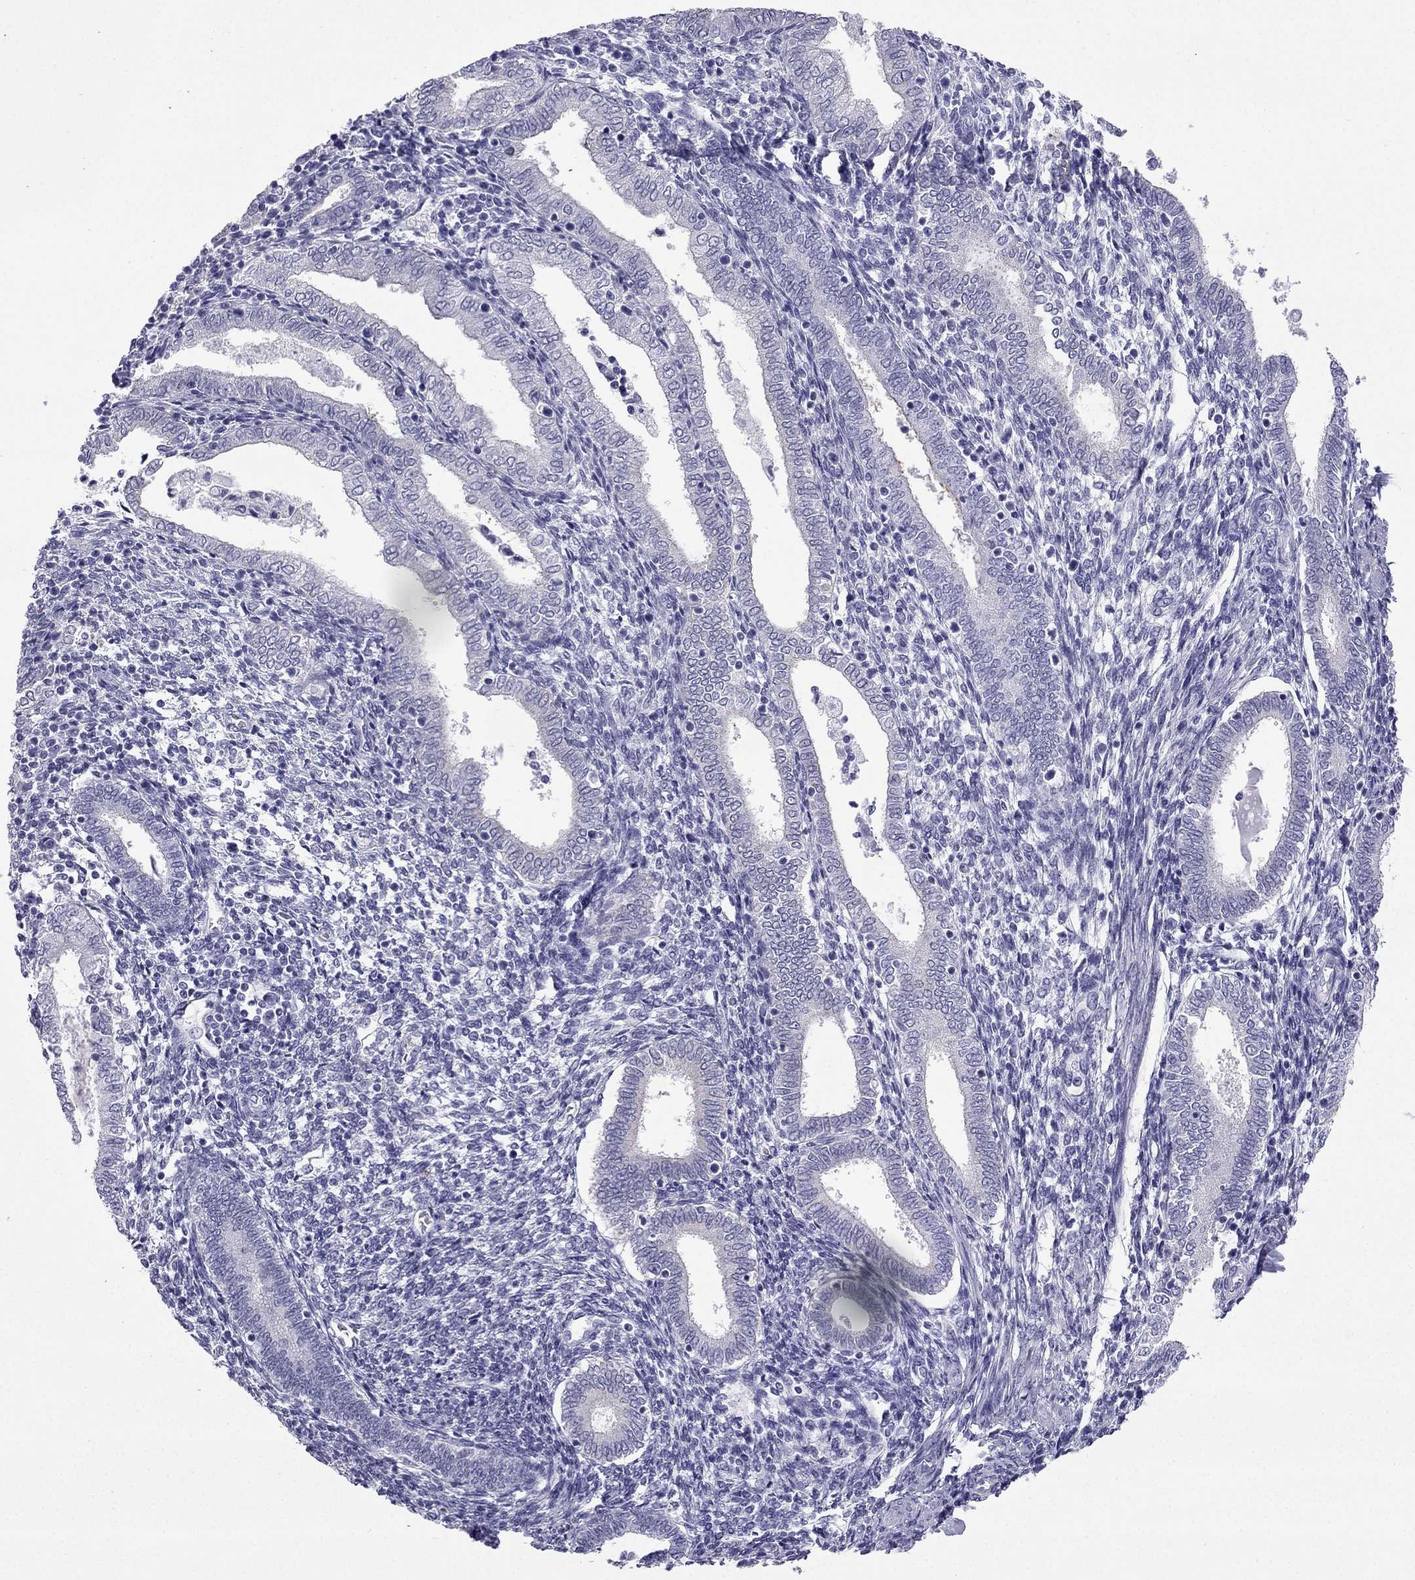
{"staining": {"intensity": "negative", "quantity": "none", "location": "none"}, "tissue": "endometrium", "cell_type": "Cells in endometrial stroma", "image_type": "normal", "snomed": [{"axis": "morphology", "description": "Normal tissue, NOS"}, {"axis": "topography", "description": "Endometrium"}], "caption": "Cells in endometrial stroma show no significant protein expression in benign endometrium.", "gene": "GJA8", "patient": {"sex": "female", "age": 42}}